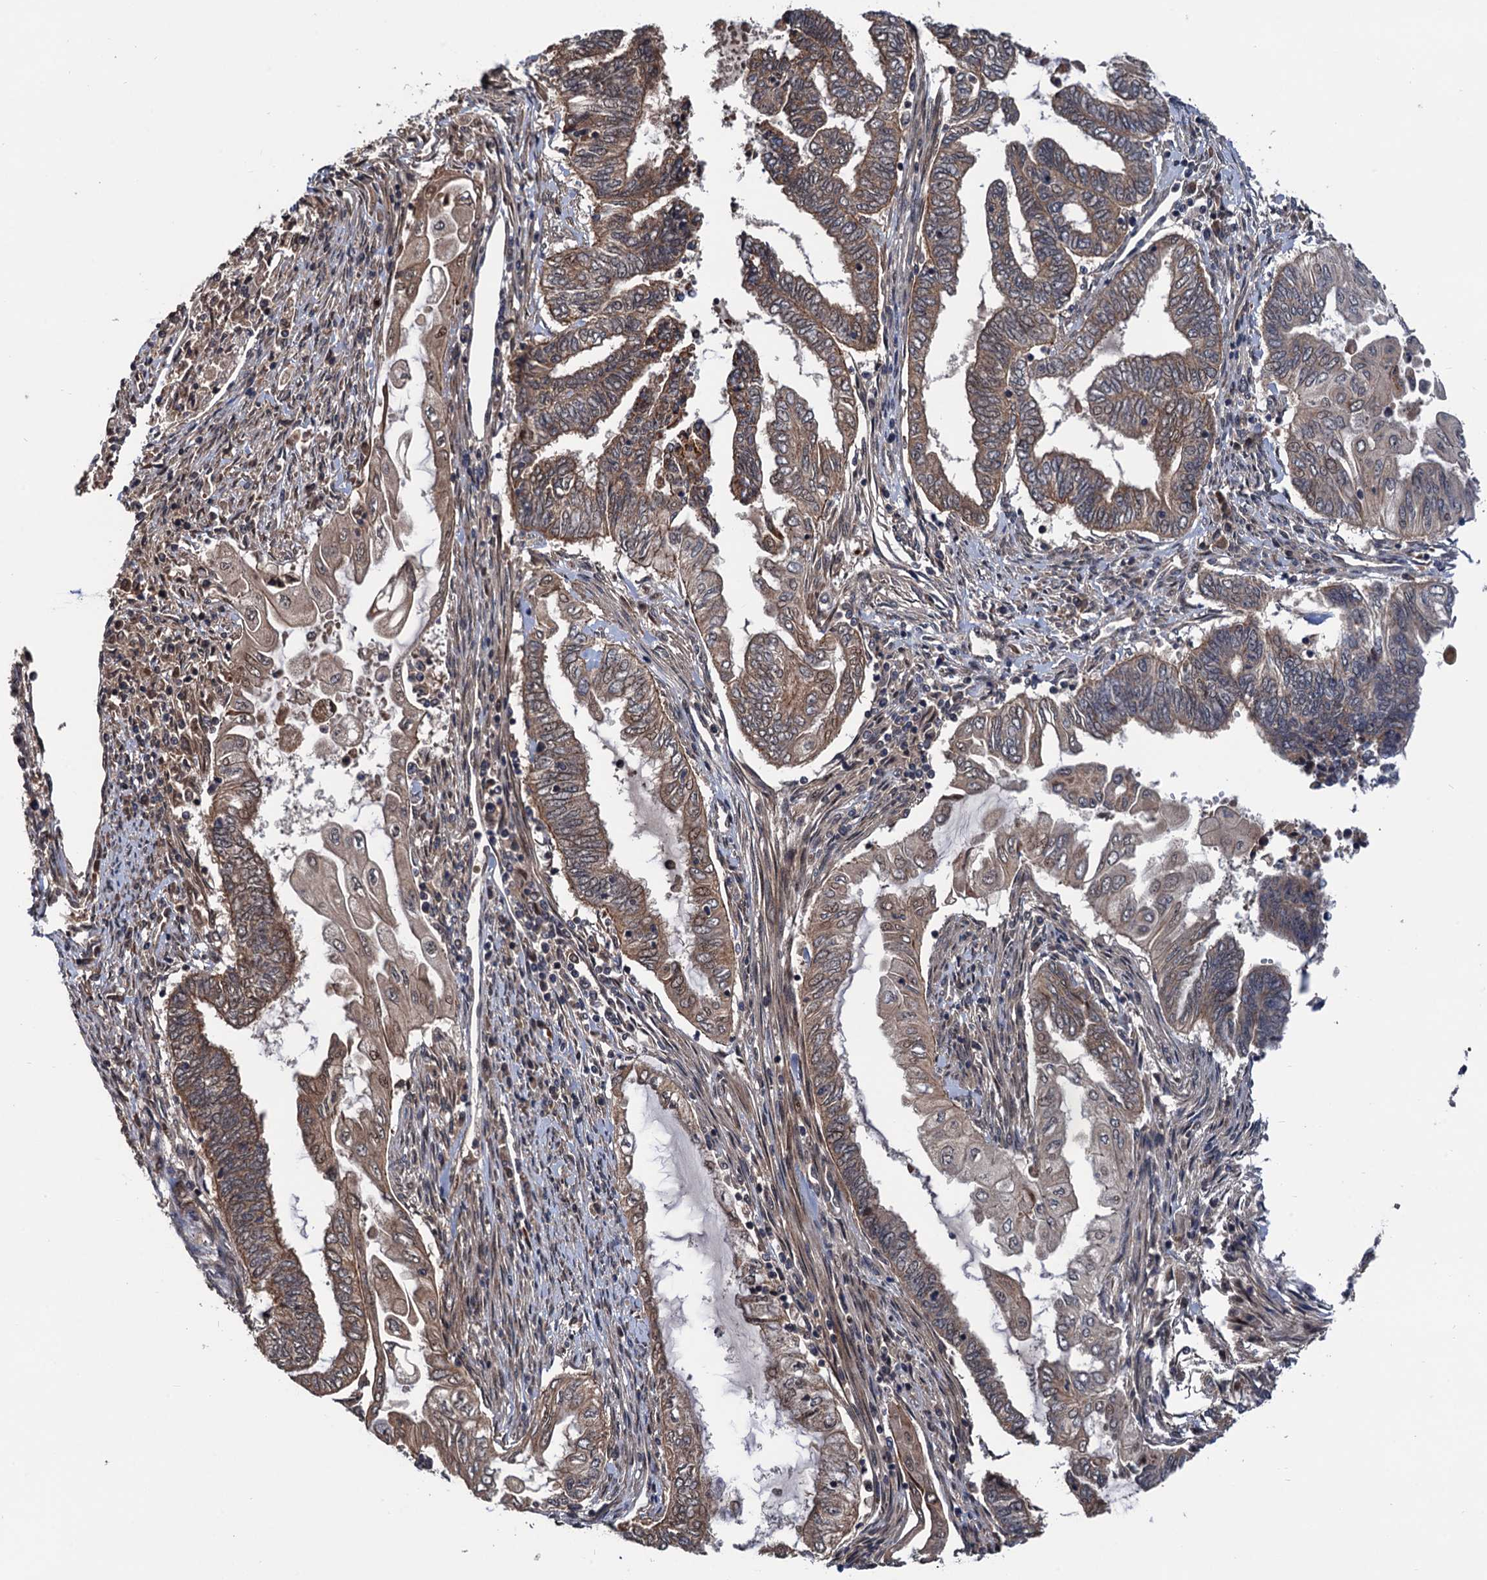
{"staining": {"intensity": "moderate", "quantity": ">75%", "location": "cytoplasmic/membranous"}, "tissue": "endometrial cancer", "cell_type": "Tumor cells", "image_type": "cancer", "snomed": [{"axis": "morphology", "description": "Adenocarcinoma, NOS"}, {"axis": "topography", "description": "Uterus"}, {"axis": "topography", "description": "Endometrium"}], "caption": "Approximately >75% of tumor cells in endometrial adenocarcinoma reveal moderate cytoplasmic/membranous protein expression as visualized by brown immunohistochemical staining.", "gene": "NAA16", "patient": {"sex": "female", "age": 70}}